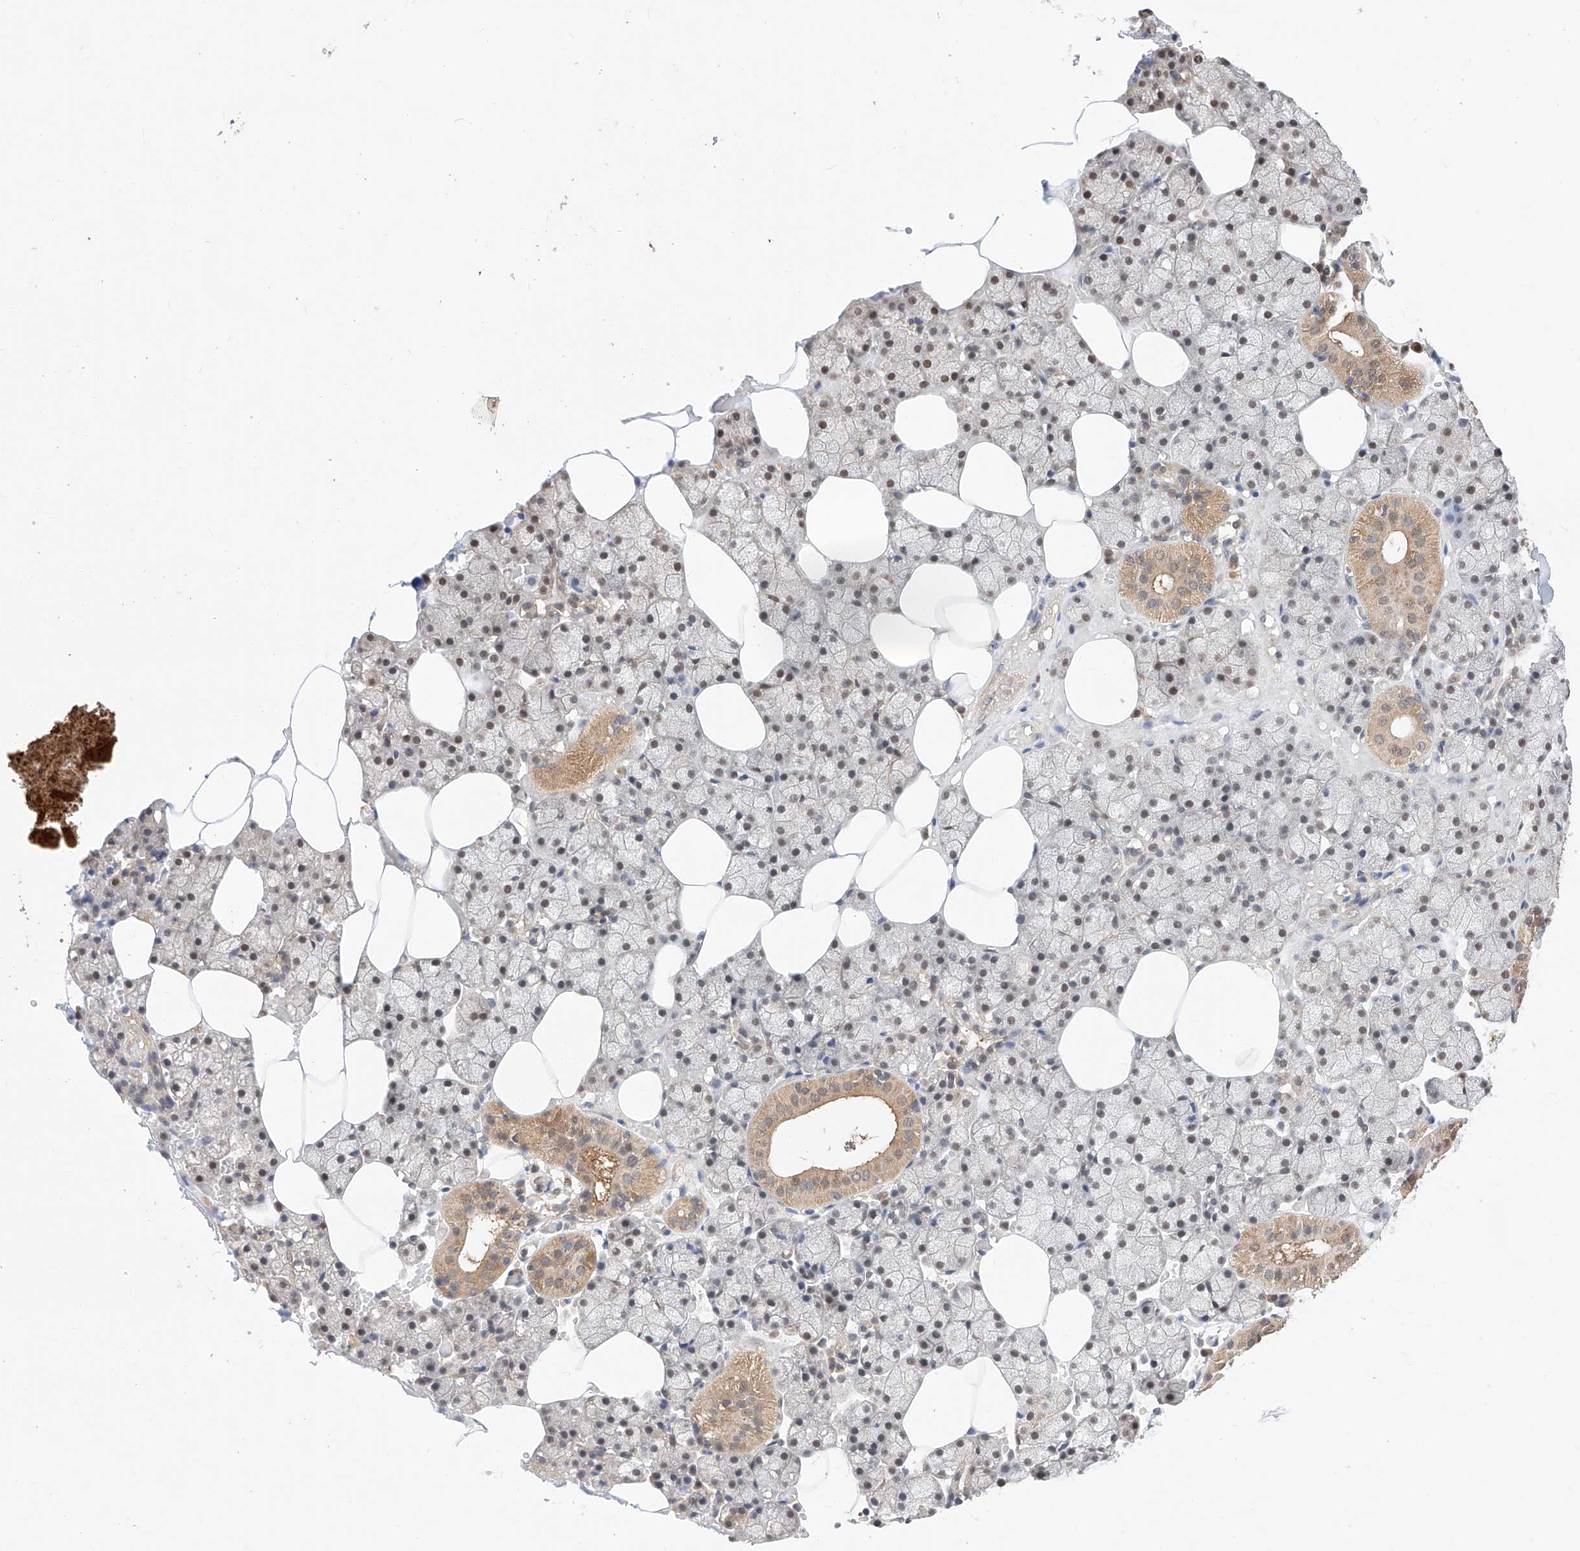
{"staining": {"intensity": "moderate", "quantity": ">75%", "location": "cytoplasmic/membranous,nuclear"}, "tissue": "salivary gland", "cell_type": "Glandular cells", "image_type": "normal", "snomed": [{"axis": "morphology", "description": "Normal tissue, NOS"}, {"axis": "topography", "description": "Salivary gland"}], "caption": "This photomicrograph displays IHC staining of unremarkable salivary gland, with medium moderate cytoplasmic/membranous,nuclear staining in about >75% of glandular cells.", "gene": "ZSCAN4", "patient": {"sex": "male", "age": 62}}